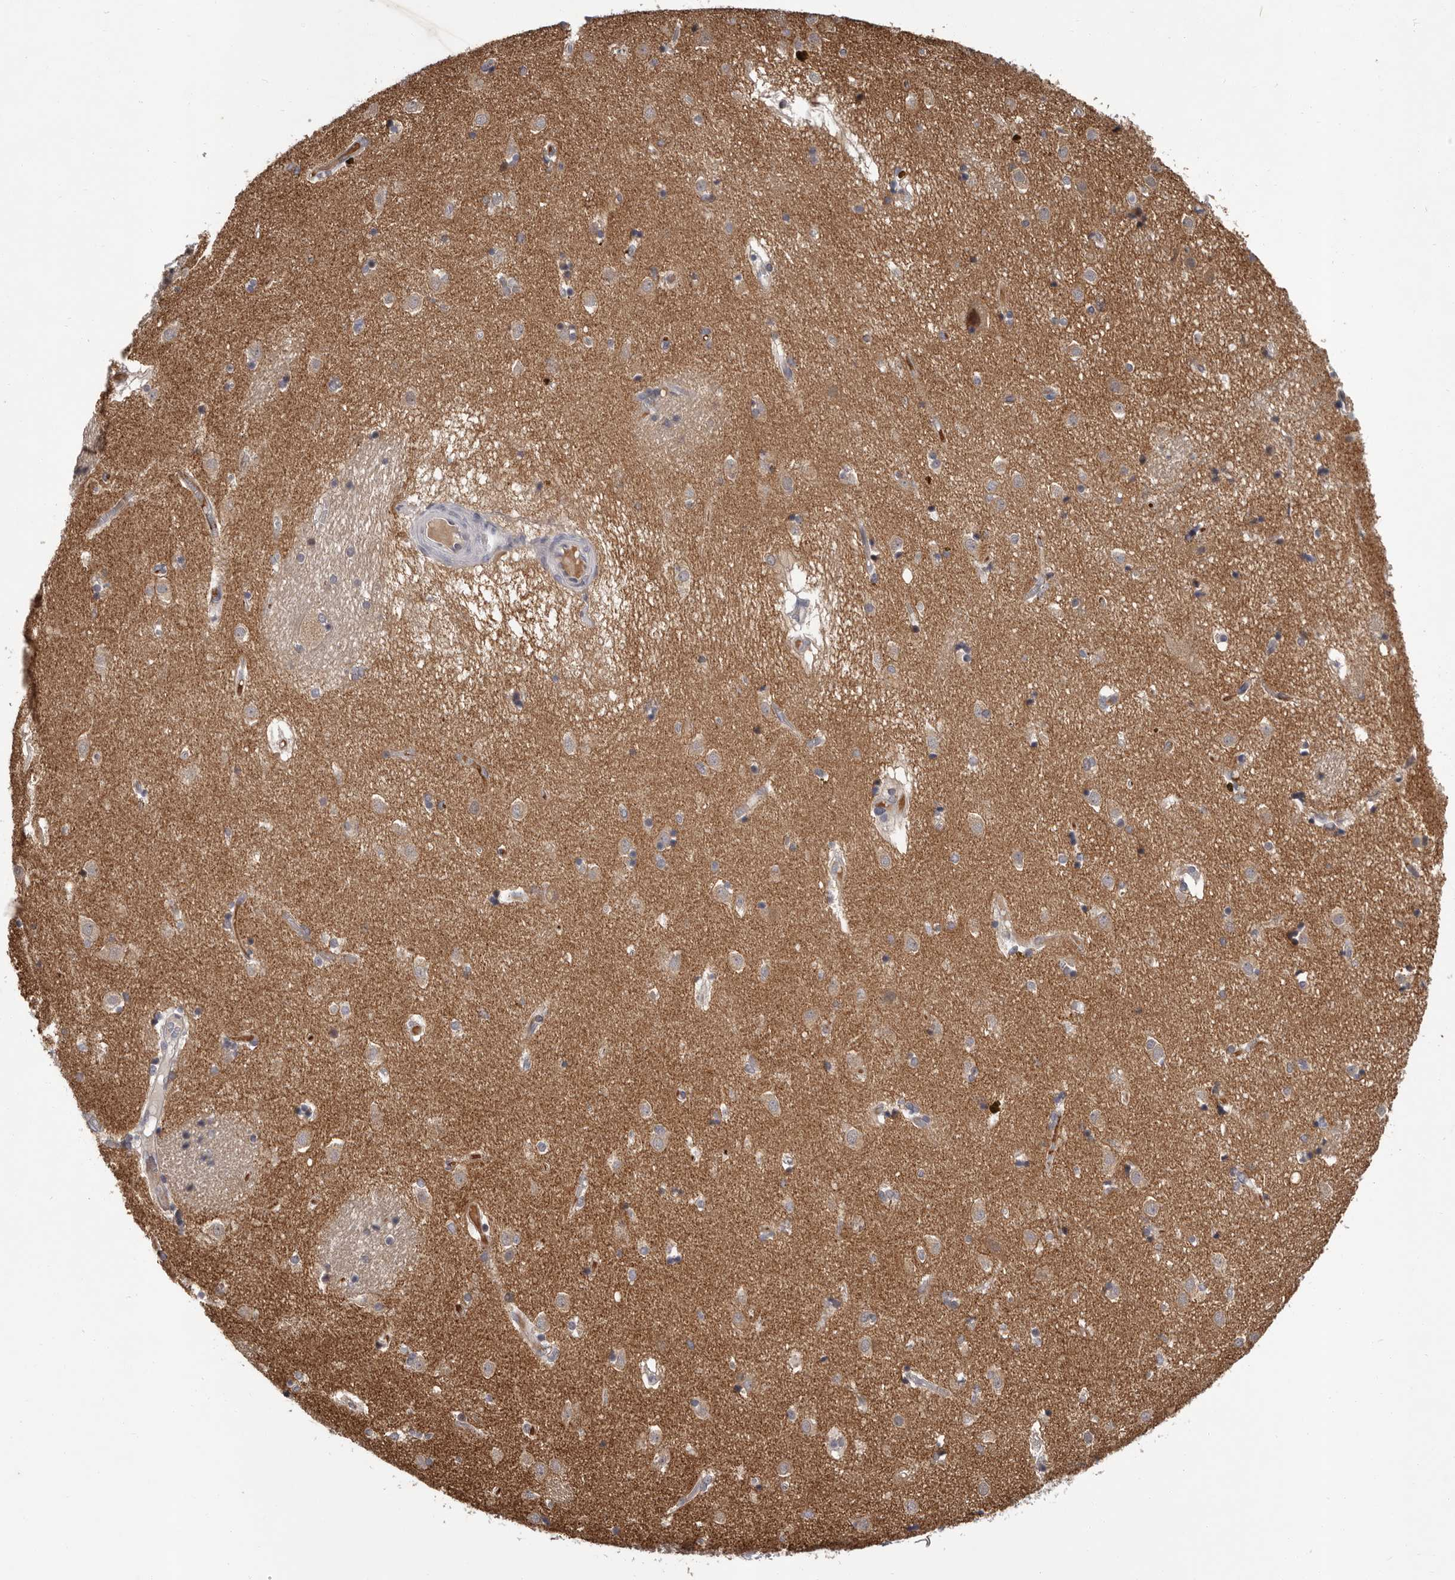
{"staining": {"intensity": "weak", "quantity": "<25%", "location": "cytoplasmic/membranous"}, "tissue": "caudate", "cell_type": "Glial cells", "image_type": "normal", "snomed": [{"axis": "morphology", "description": "Normal tissue, NOS"}, {"axis": "topography", "description": "Lateral ventricle wall"}], "caption": "Photomicrograph shows no protein staining in glial cells of unremarkable caudate.", "gene": "MED8", "patient": {"sex": "male", "age": 70}}